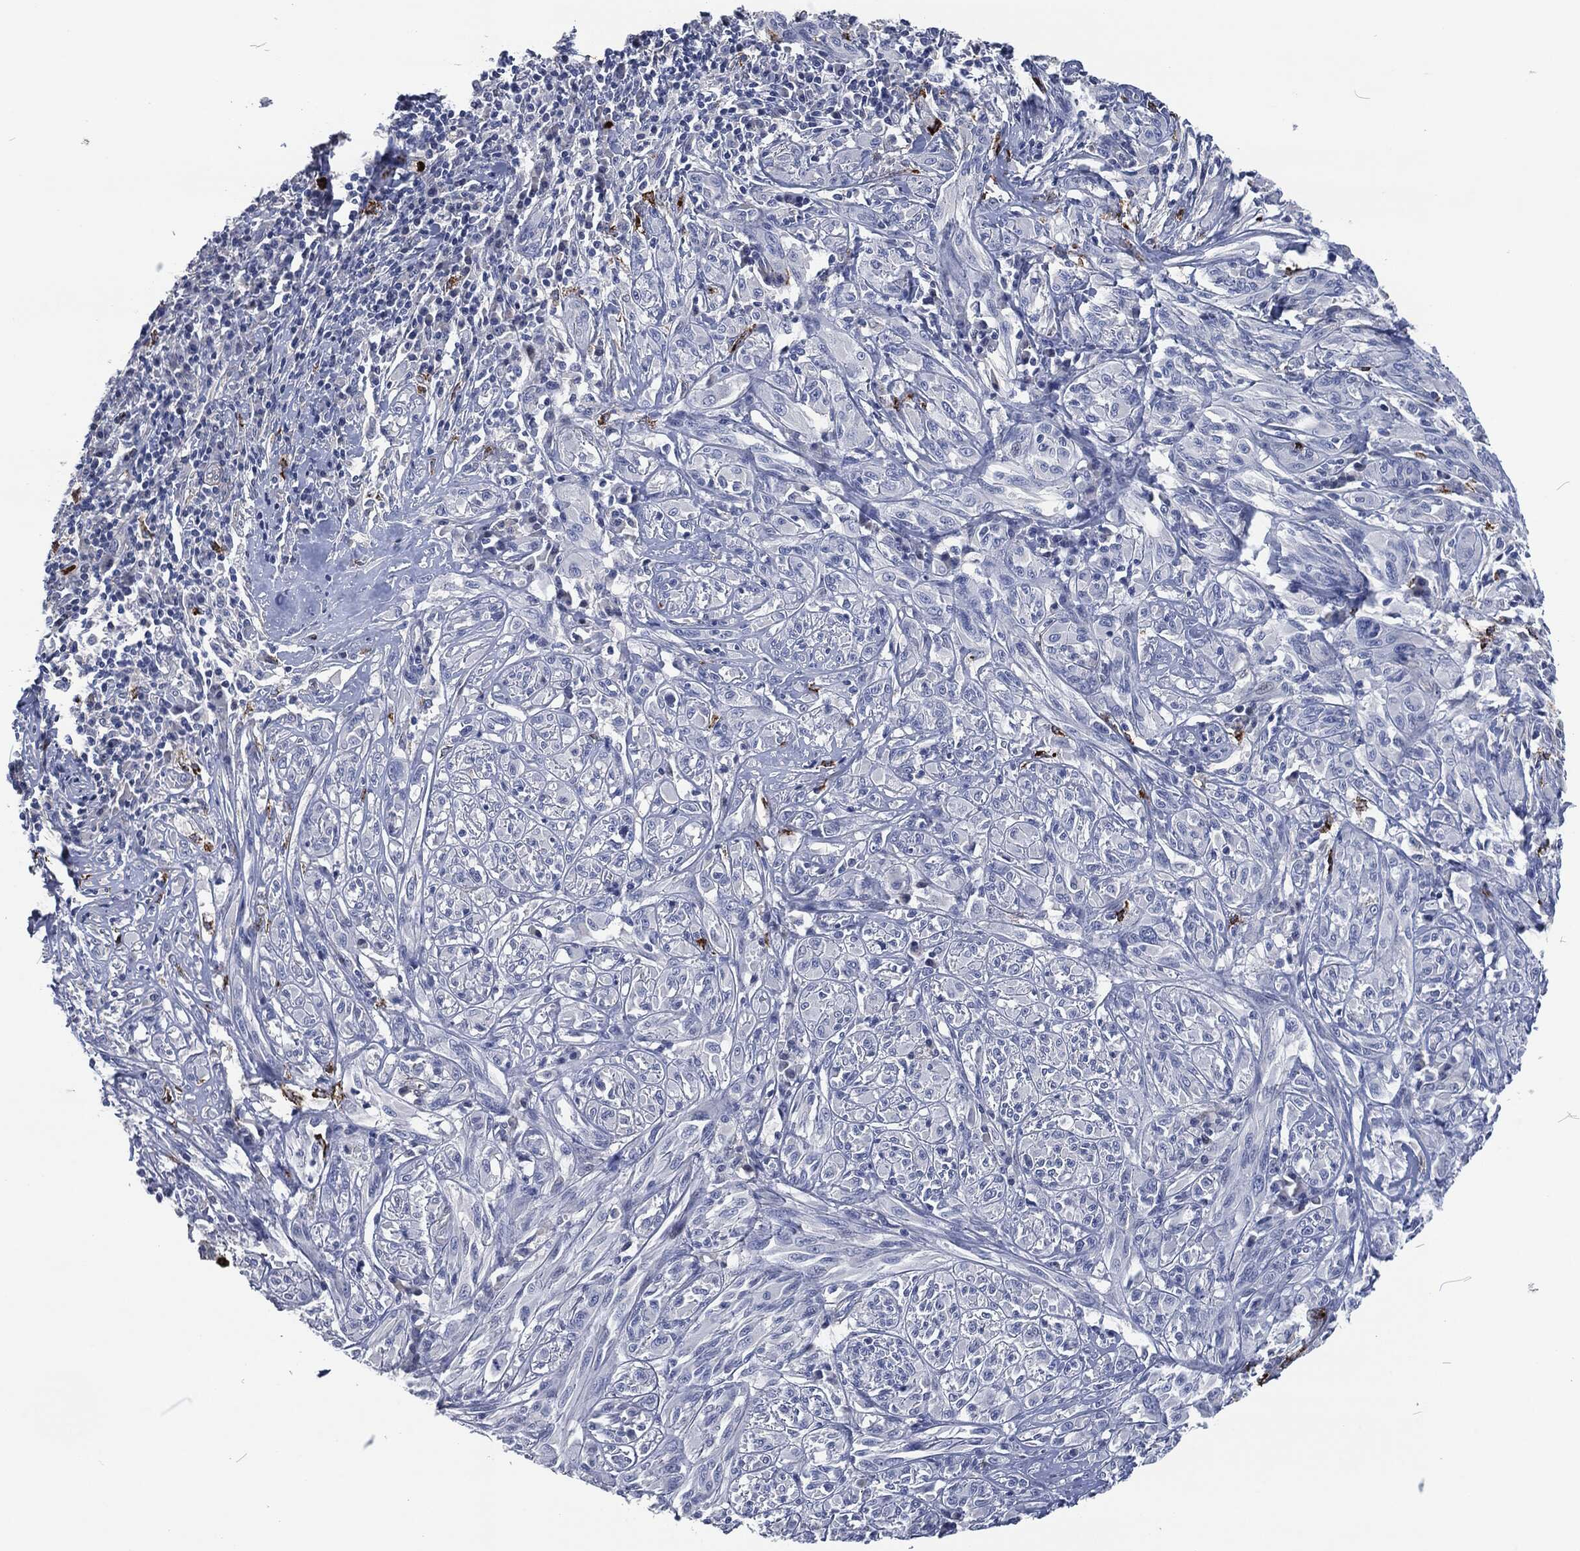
{"staining": {"intensity": "negative", "quantity": "none", "location": "none"}, "tissue": "melanoma", "cell_type": "Tumor cells", "image_type": "cancer", "snomed": [{"axis": "morphology", "description": "Malignant melanoma, NOS"}, {"axis": "topography", "description": "Skin"}], "caption": "Image shows no significant protein expression in tumor cells of malignant melanoma.", "gene": "MPO", "patient": {"sex": "female", "age": 91}}